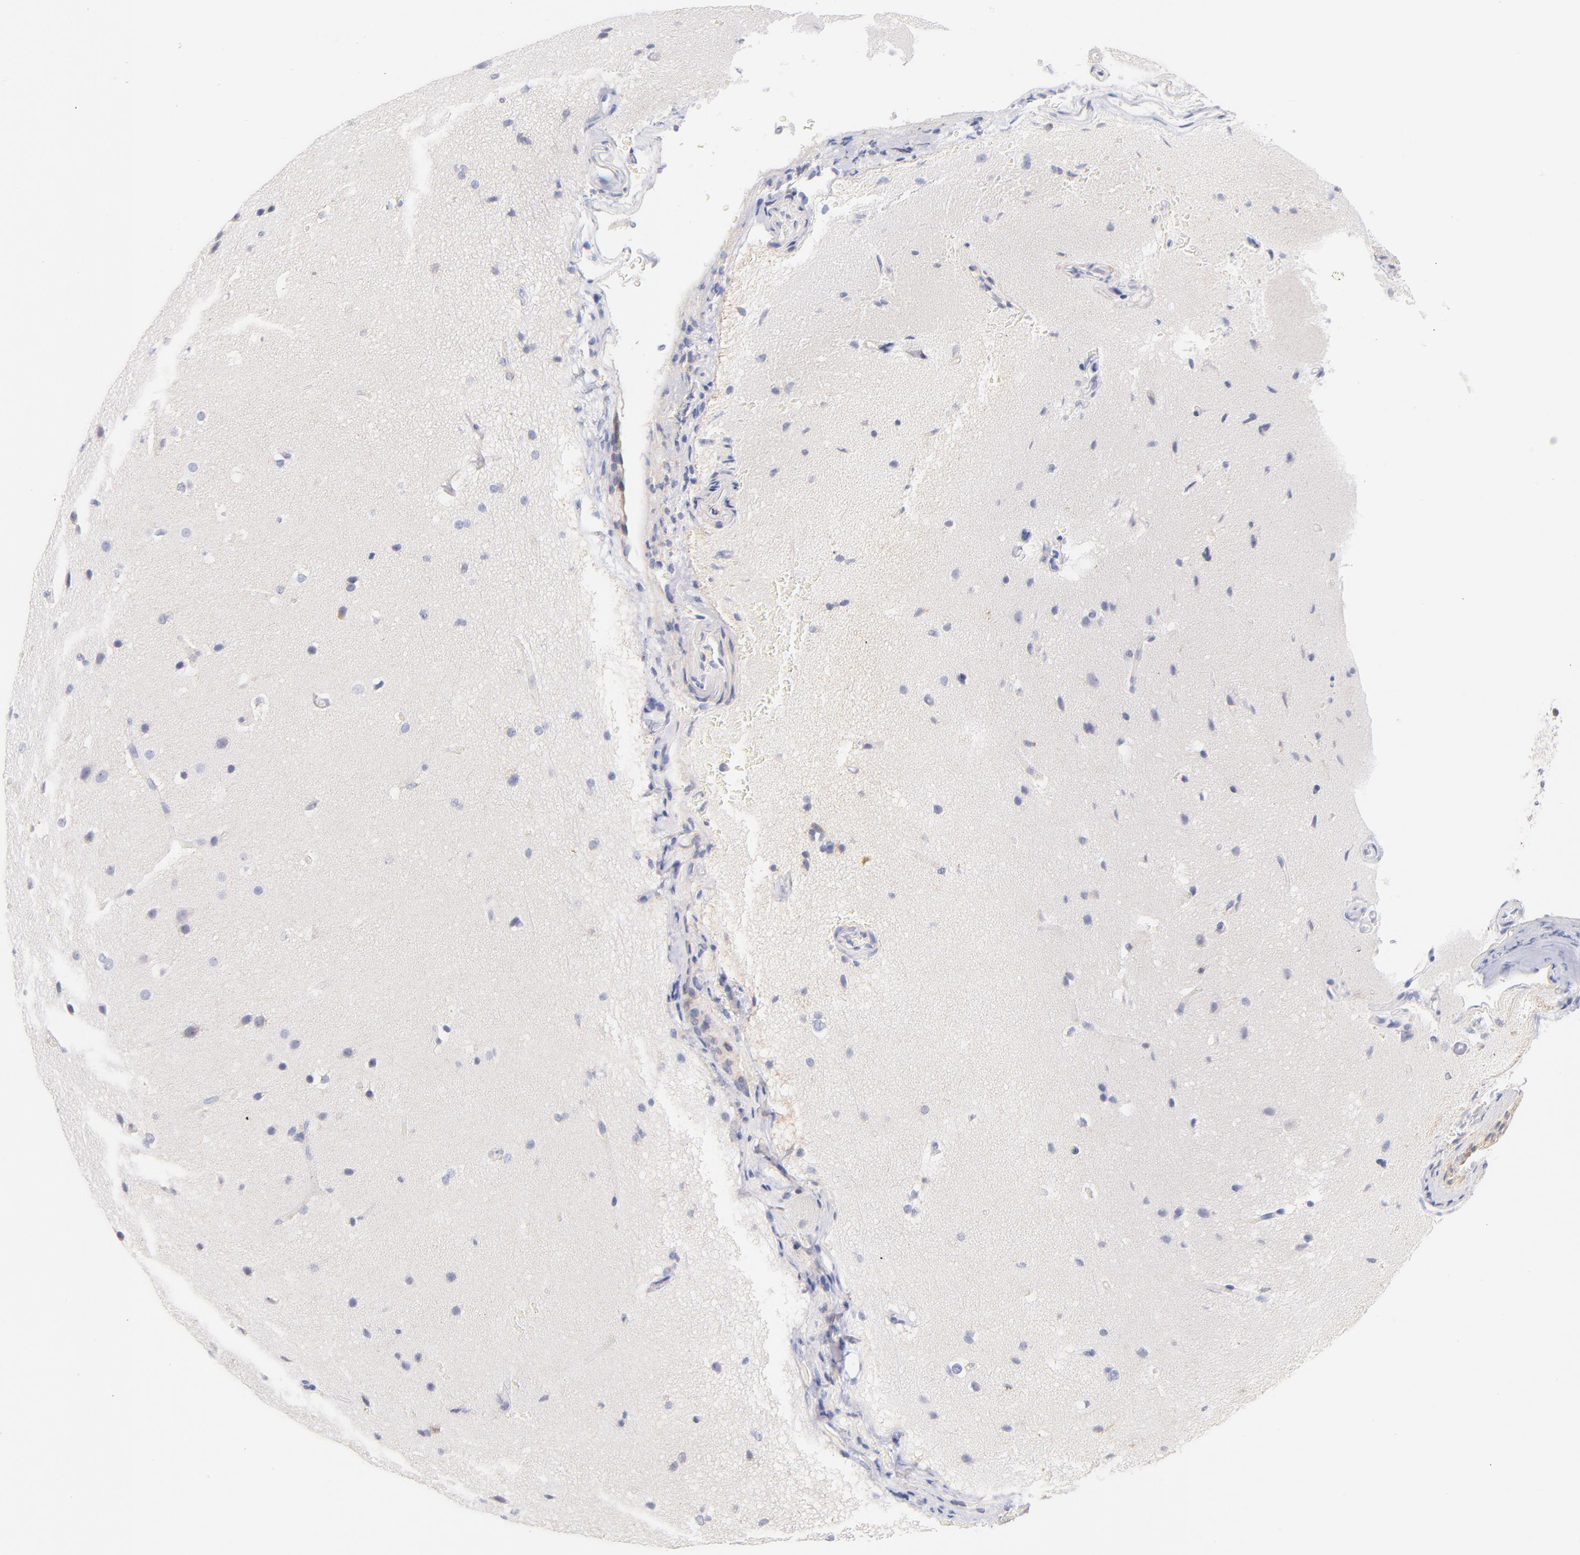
{"staining": {"intensity": "negative", "quantity": "none", "location": "none"}, "tissue": "glioma", "cell_type": "Tumor cells", "image_type": "cancer", "snomed": [{"axis": "morphology", "description": "Glioma, malignant, Low grade"}, {"axis": "topography", "description": "Cerebral cortex"}], "caption": "Immunohistochemical staining of glioma exhibits no significant expression in tumor cells.", "gene": "AIFM1", "patient": {"sex": "female", "age": 47}}